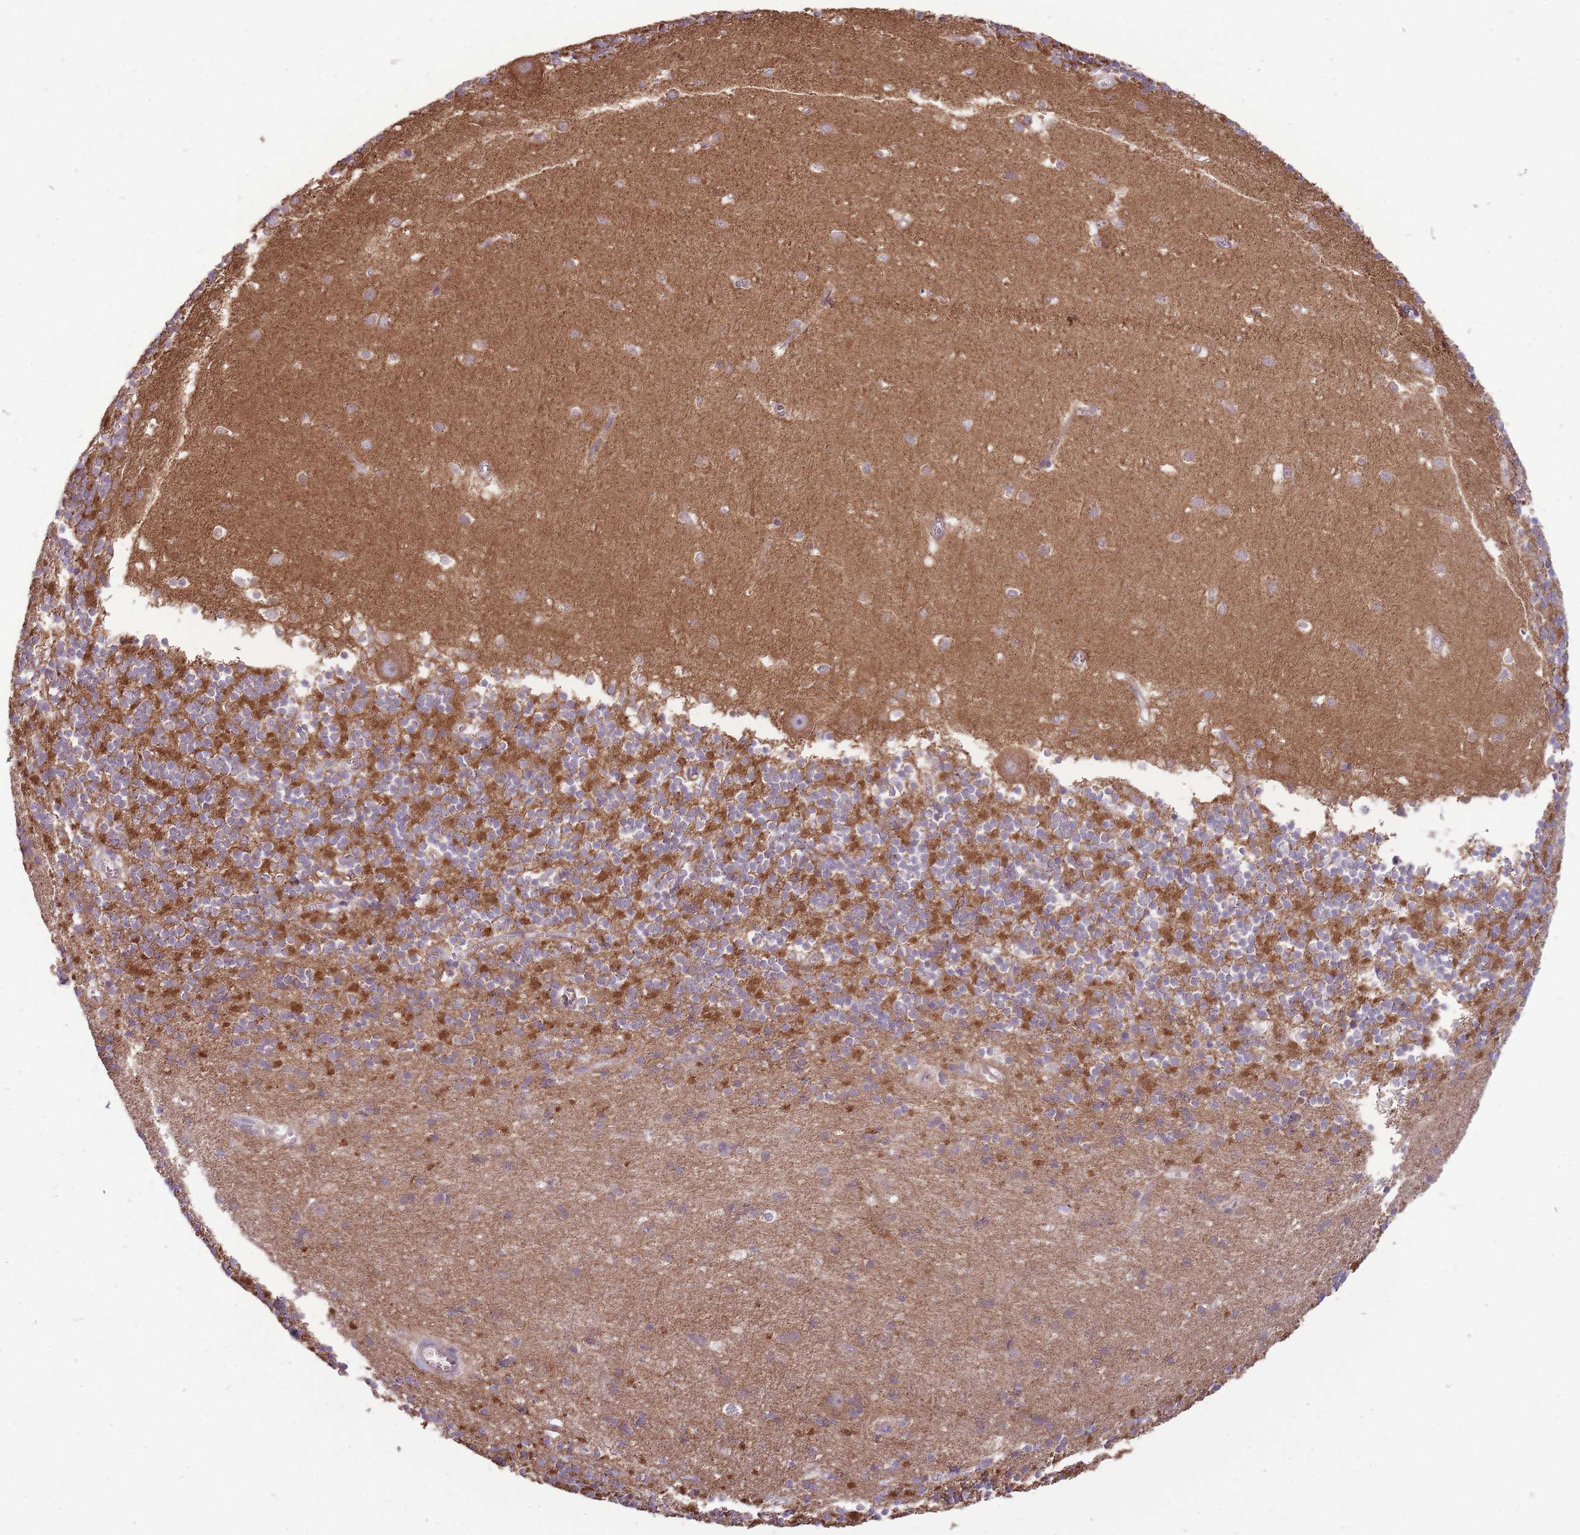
{"staining": {"intensity": "strong", "quantity": "25%-75%", "location": "cytoplasmic/membranous"}, "tissue": "cerebellum", "cell_type": "Cells in granular layer", "image_type": "normal", "snomed": [{"axis": "morphology", "description": "Normal tissue, NOS"}, {"axis": "topography", "description": "Cerebellum"}], "caption": "A photomicrograph showing strong cytoplasmic/membranous positivity in approximately 25%-75% of cells in granular layer in benign cerebellum, as visualized by brown immunohistochemical staining.", "gene": "ANKRD10", "patient": {"sex": "male", "age": 54}}